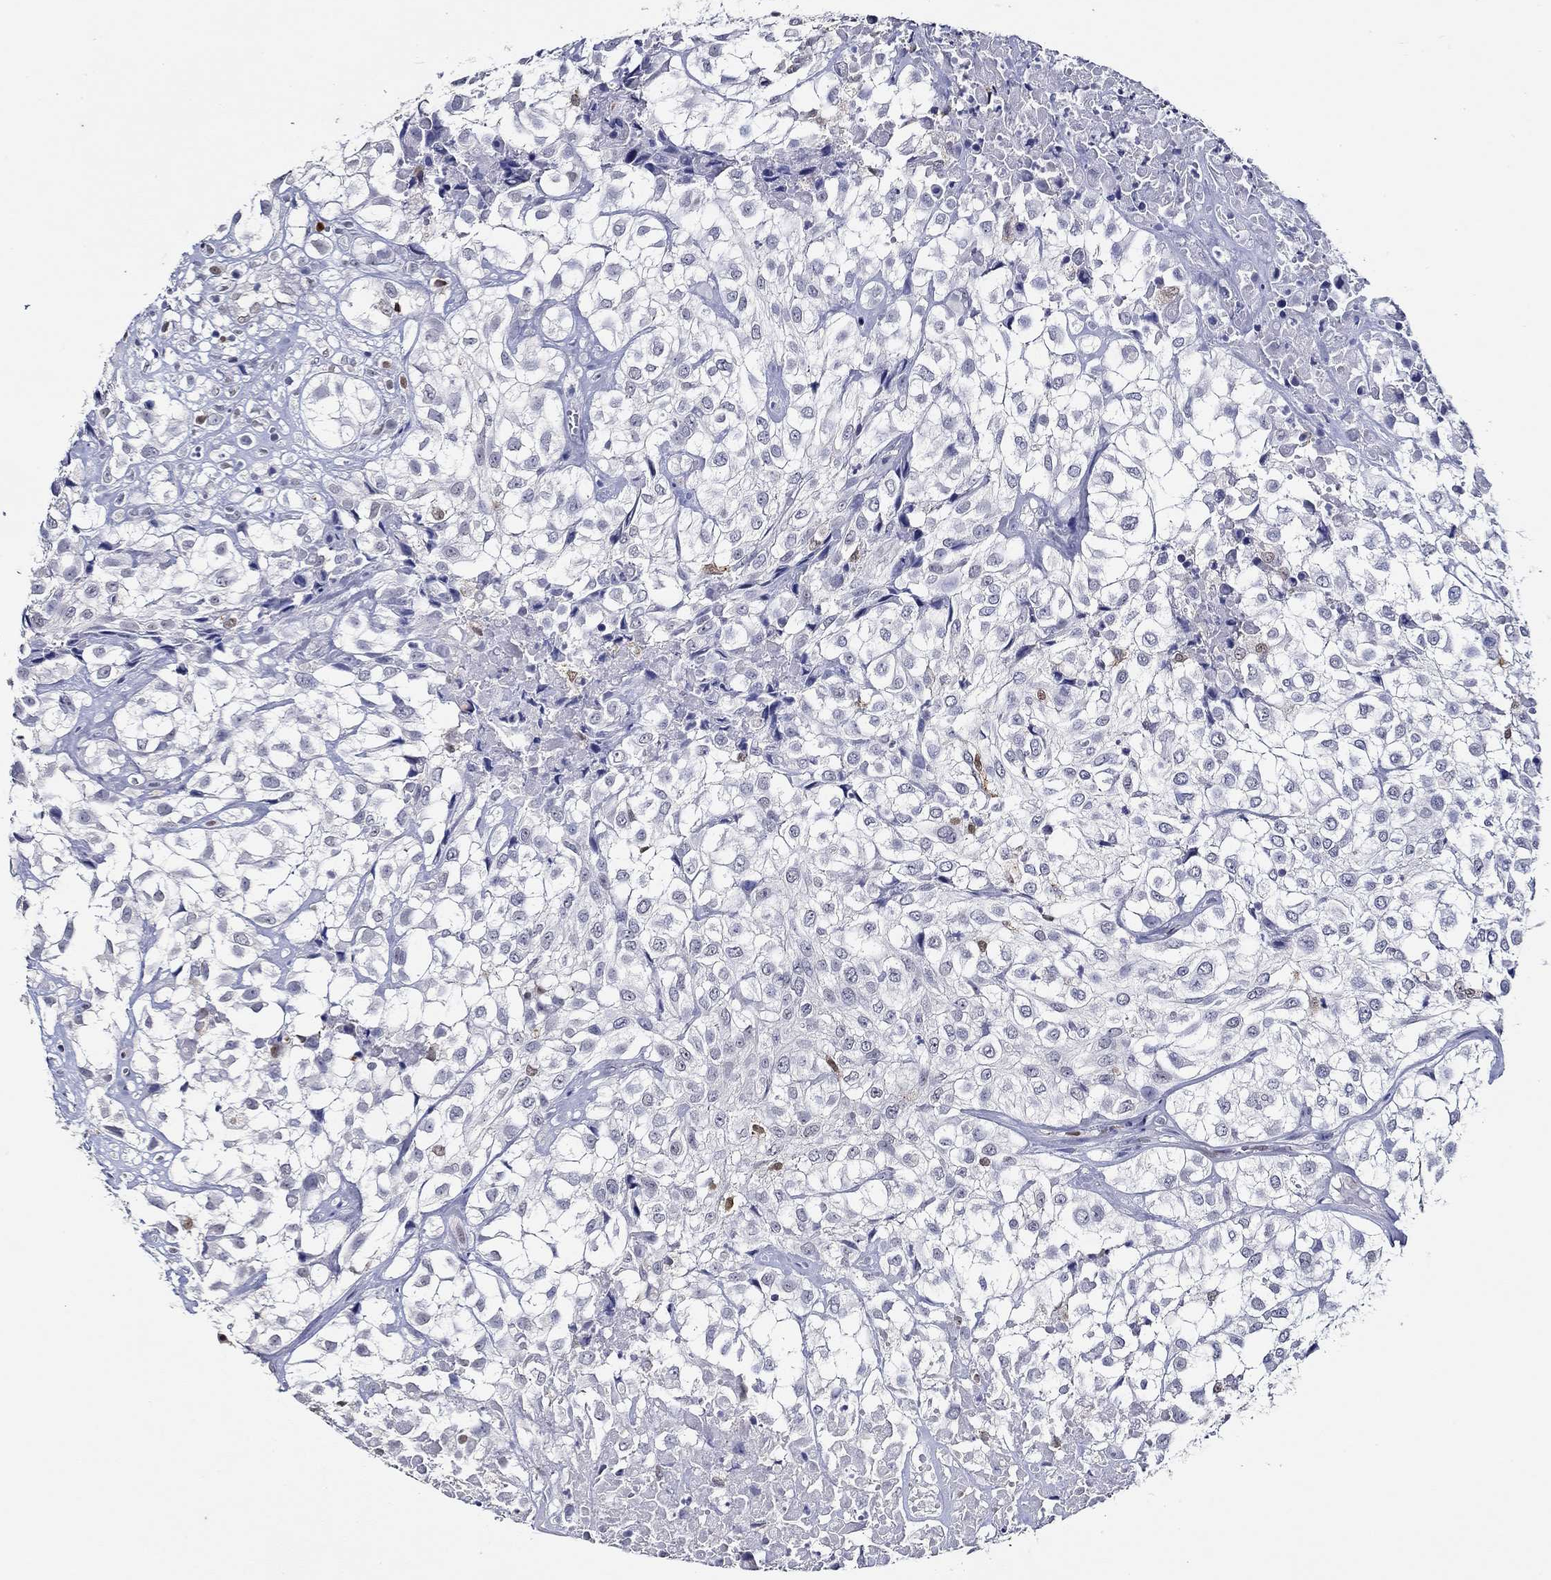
{"staining": {"intensity": "negative", "quantity": "none", "location": "none"}, "tissue": "urothelial cancer", "cell_type": "Tumor cells", "image_type": "cancer", "snomed": [{"axis": "morphology", "description": "Urothelial carcinoma, High grade"}, {"axis": "topography", "description": "Urinary bladder"}], "caption": "The IHC micrograph has no significant staining in tumor cells of high-grade urothelial carcinoma tissue.", "gene": "GATA2", "patient": {"sex": "male", "age": 56}}